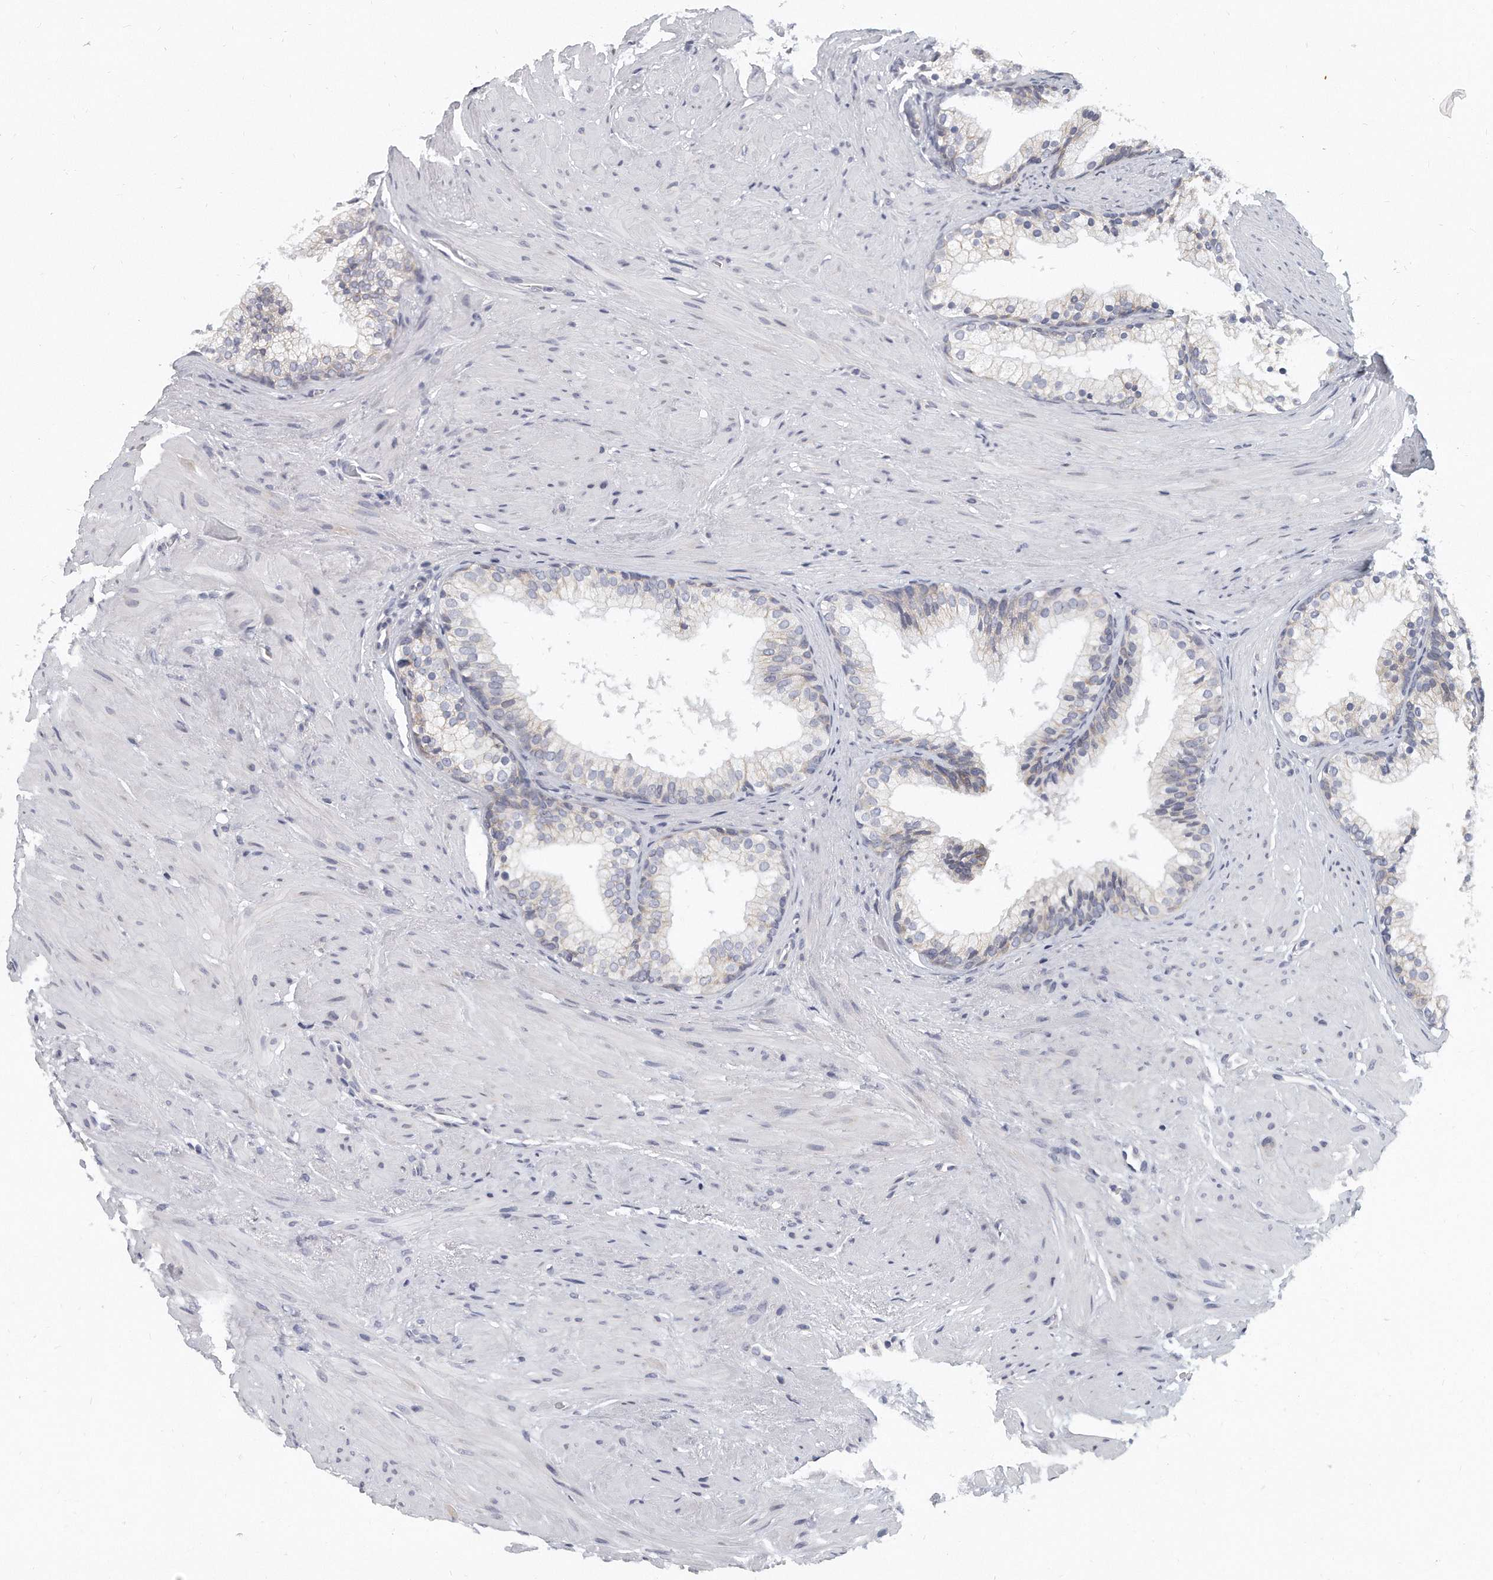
{"staining": {"intensity": "negative", "quantity": "none", "location": "none"}, "tissue": "prostate cancer", "cell_type": "Tumor cells", "image_type": "cancer", "snomed": [{"axis": "morphology", "description": "Adenocarcinoma, Low grade"}, {"axis": "topography", "description": "Prostate"}], "caption": "A high-resolution histopathology image shows IHC staining of prostate cancer (low-grade adenocarcinoma), which displays no significant positivity in tumor cells.", "gene": "PLEKHA6", "patient": {"sex": "male", "age": 69}}